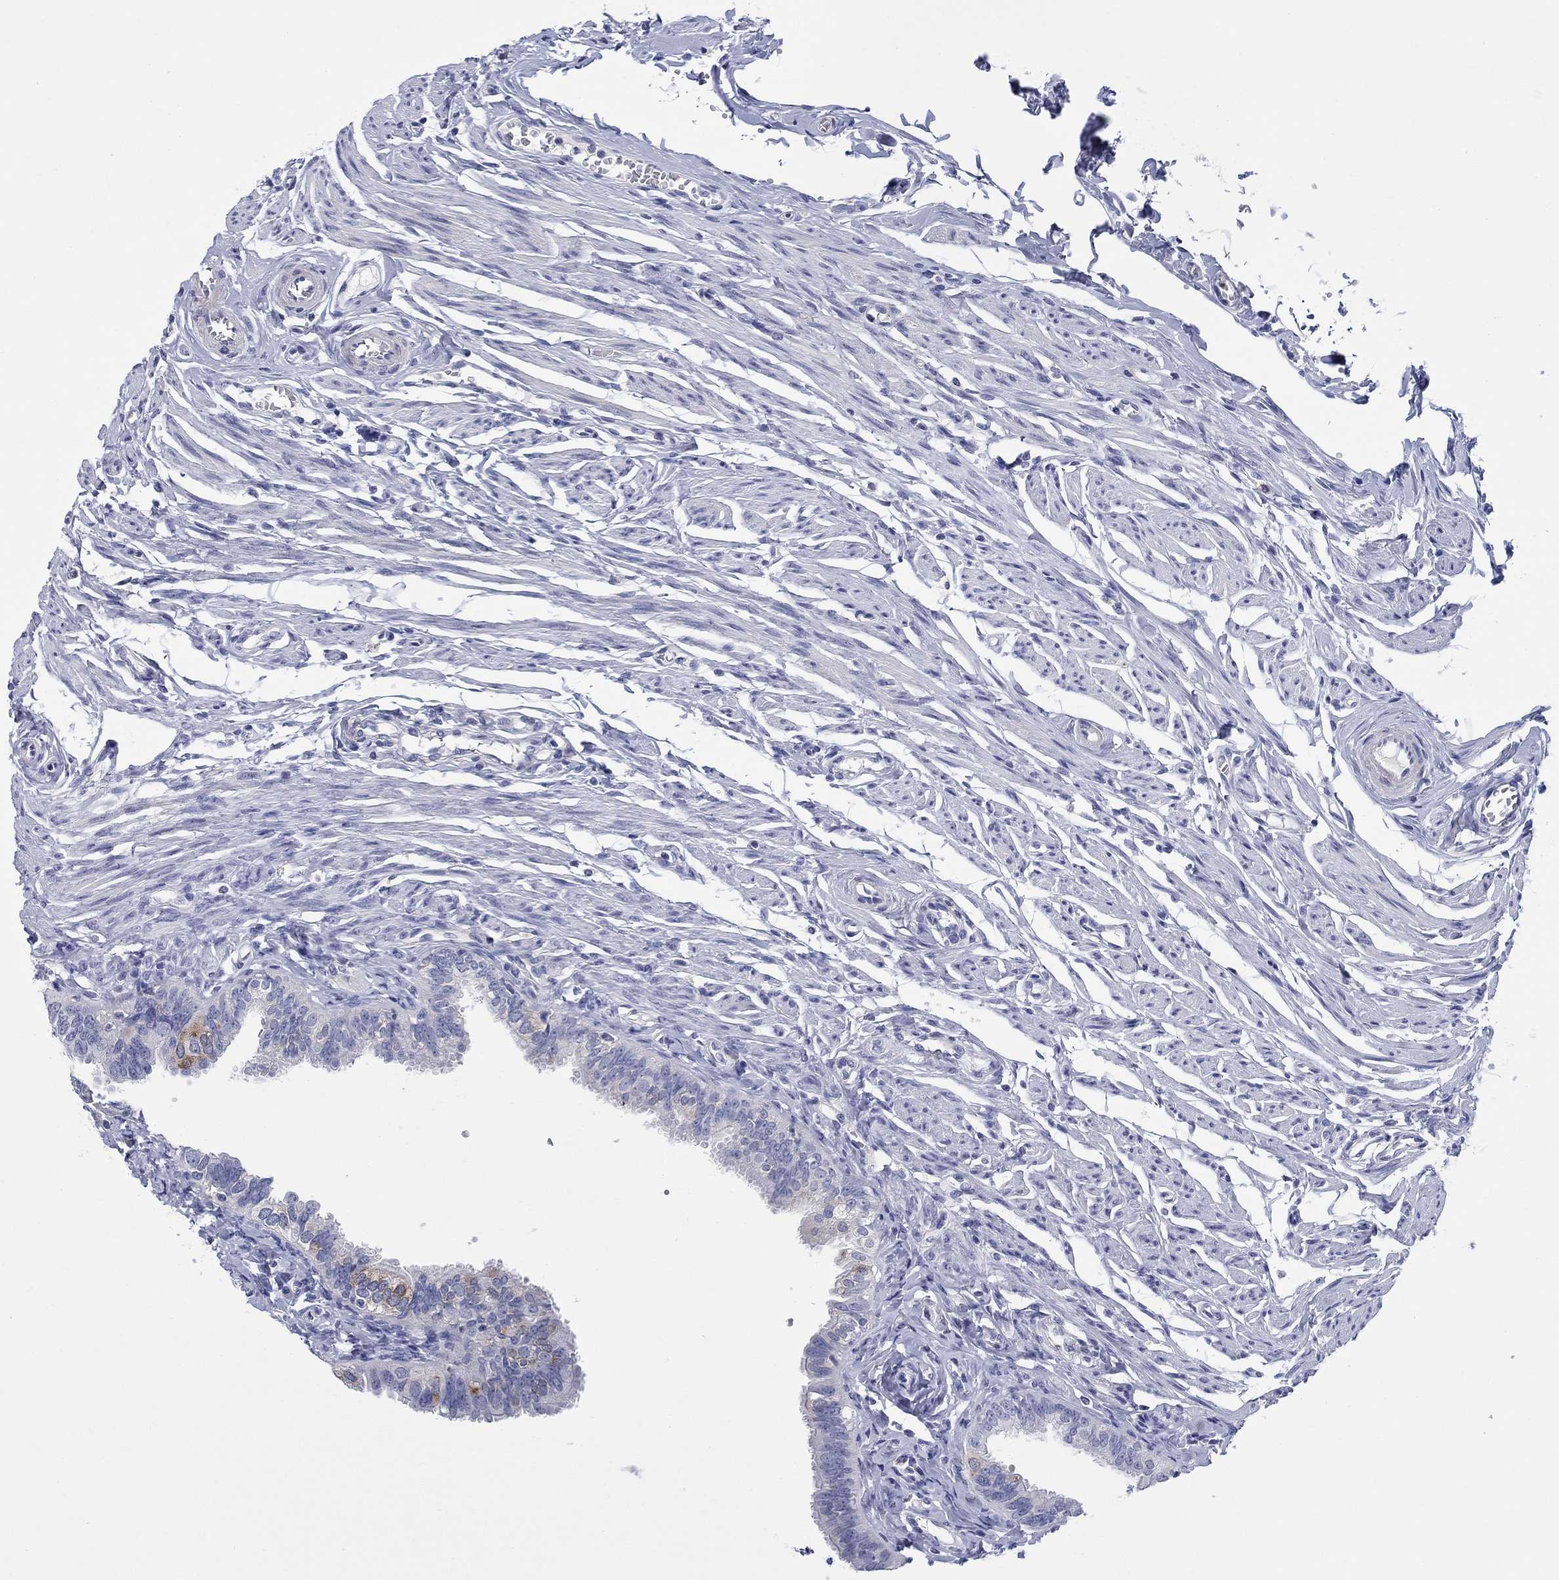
{"staining": {"intensity": "negative", "quantity": "none", "location": "none"}, "tissue": "fallopian tube", "cell_type": "Glandular cells", "image_type": "normal", "snomed": [{"axis": "morphology", "description": "Normal tissue, NOS"}, {"axis": "topography", "description": "Fallopian tube"}], "caption": "High magnification brightfield microscopy of benign fallopian tube stained with DAB (brown) and counterstained with hematoxylin (blue): glandular cells show no significant positivity.", "gene": "PTPRZ1", "patient": {"sex": "female", "age": 54}}